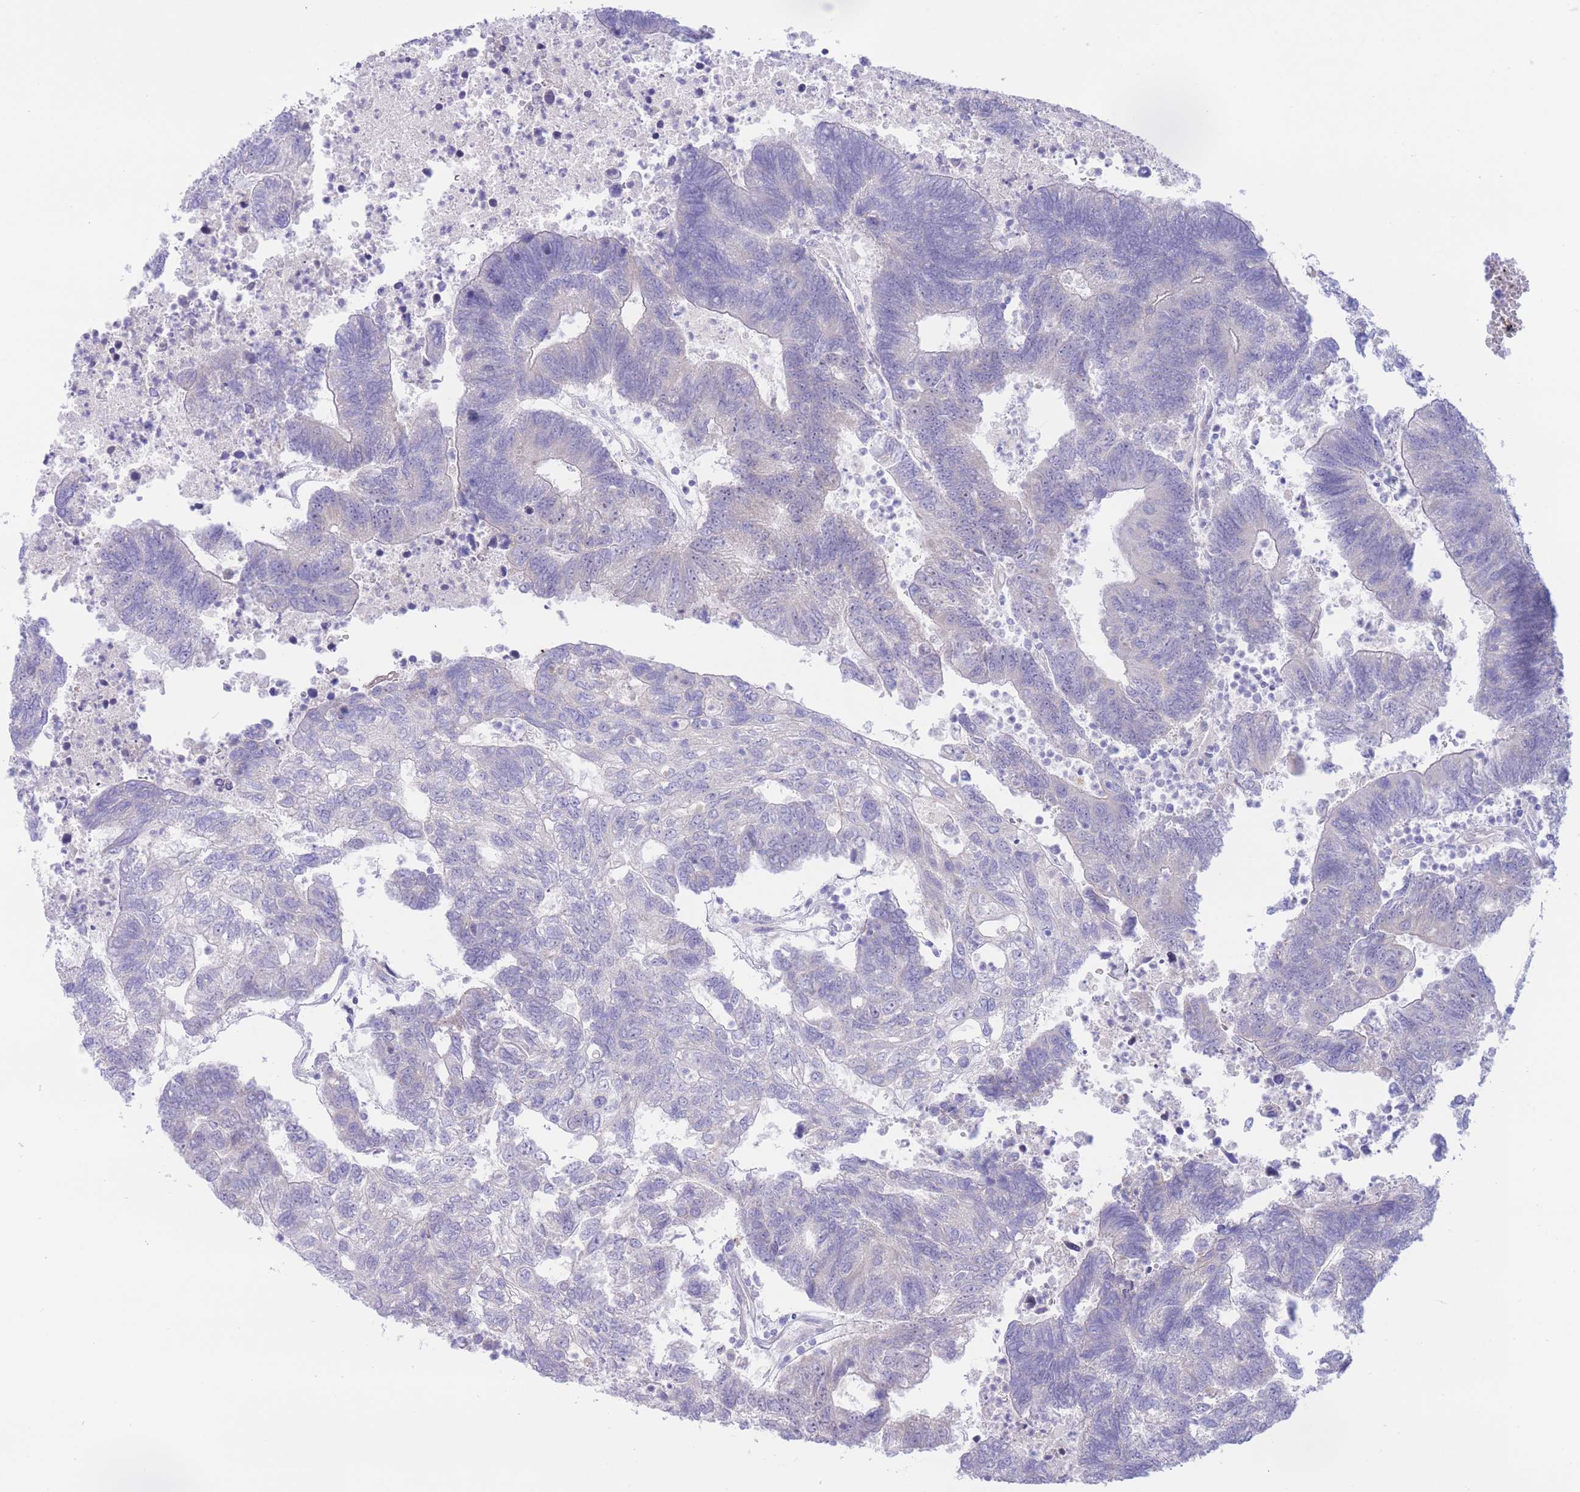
{"staining": {"intensity": "negative", "quantity": "none", "location": "none"}, "tissue": "colorectal cancer", "cell_type": "Tumor cells", "image_type": "cancer", "snomed": [{"axis": "morphology", "description": "Adenocarcinoma, NOS"}, {"axis": "topography", "description": "Colon"}], "caption": "There is no significant expression in tumor cells of colorectal cancer.", "gene": "RPL39L", "patient": {"sex": "female", "age": 48}}